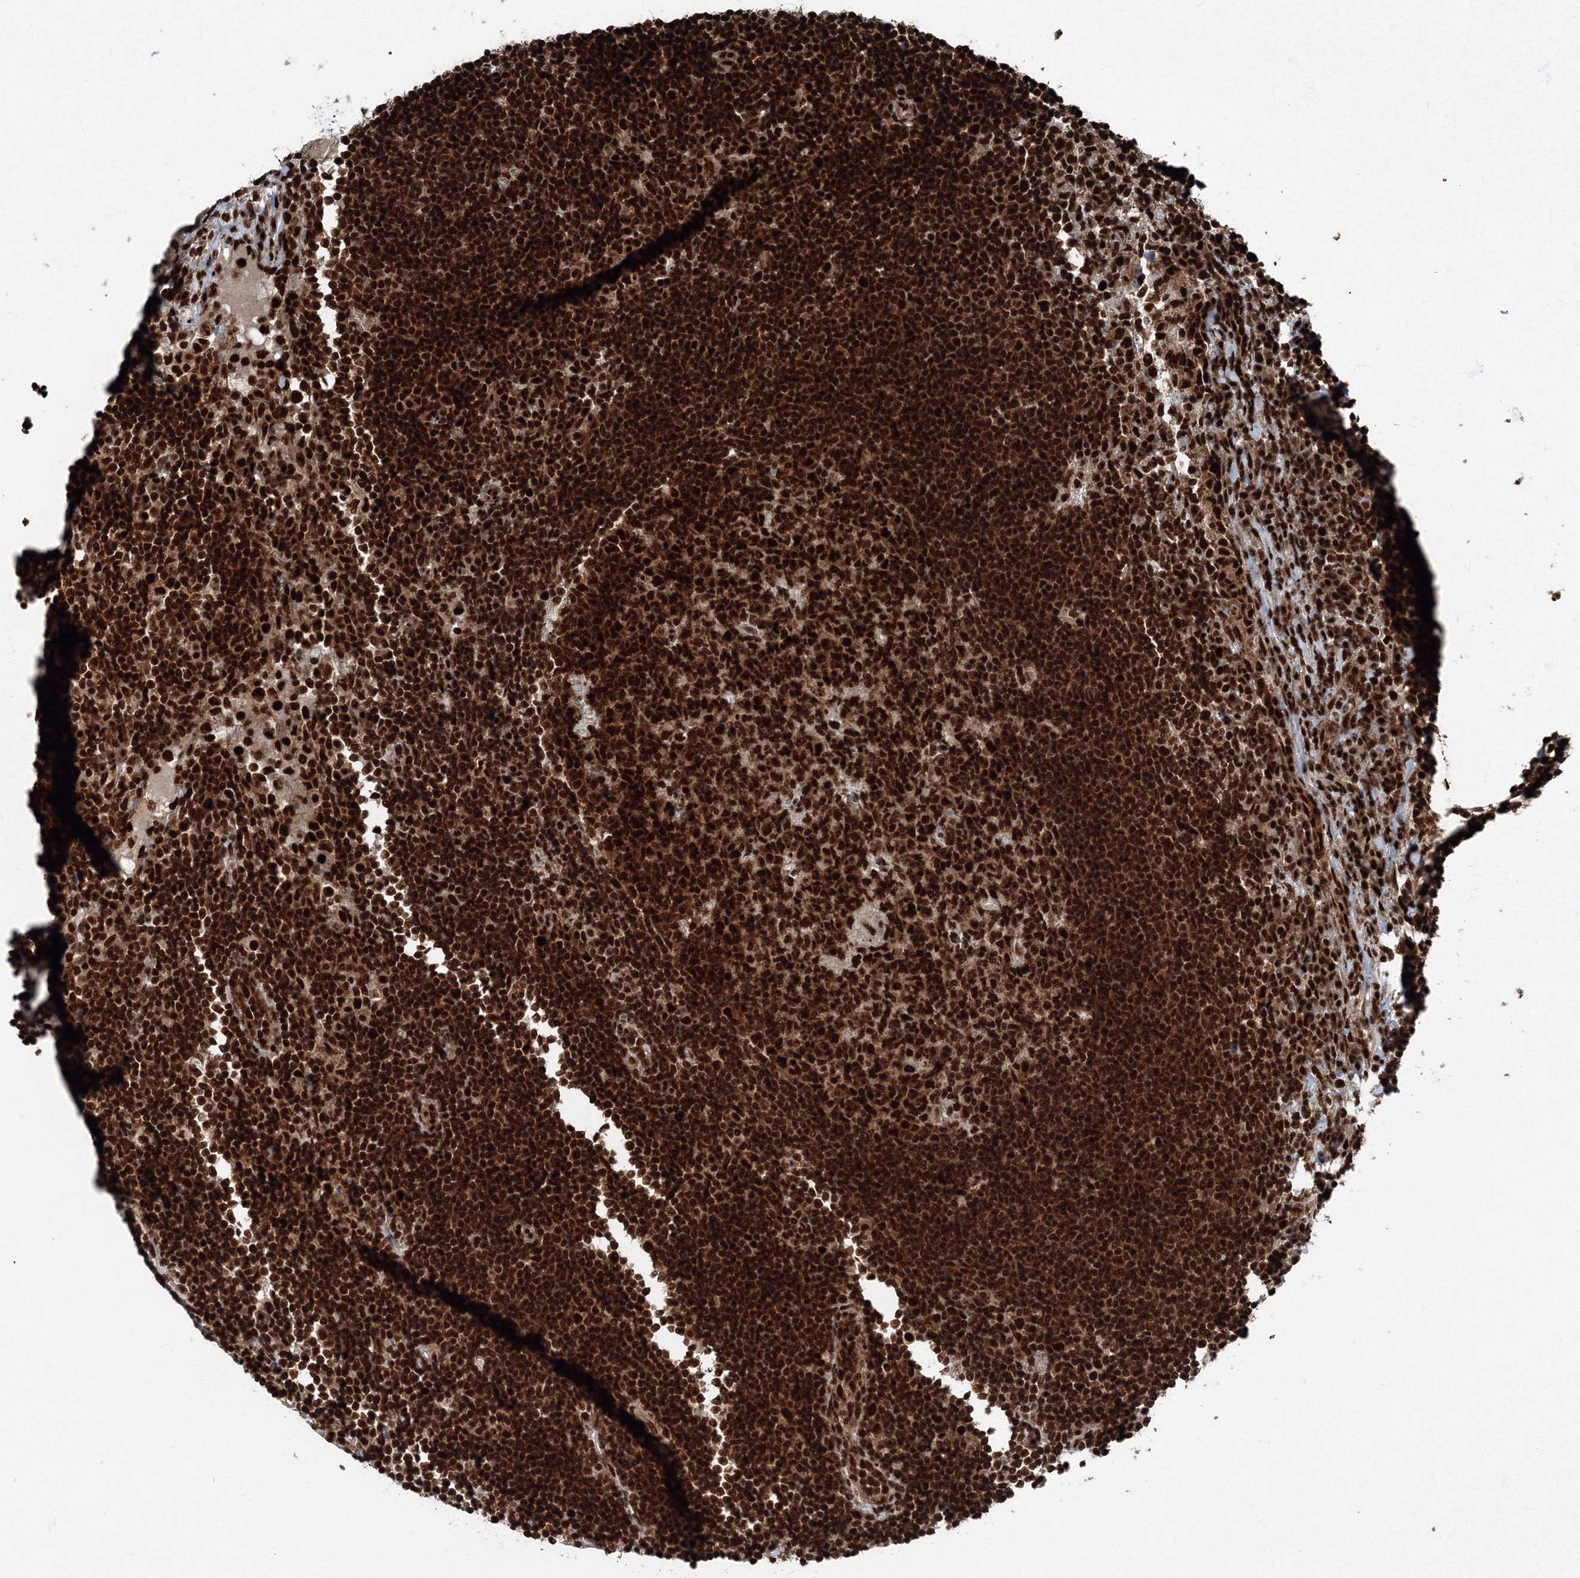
{"staining": {"intensity": "strong", "quantity": ">75%", "location": "nuclear"}, "tissue": "lymph node", "cell_type": "Germinal center cells", "image_type": "normal", "snomed": [{"axis": "morphology", "description": "Normal tissue, NOS"}, {"axis": "topography", "description": "Lymph node"}], "caption": "A photomicrograph of human lymph node stained for a protein exhibits strong nuclear brown staining in germinal center cells. The staining was performed using DAB (3,3'-diaminobenzidine), with brown indicating positive protein expression. Nuclei are stained blue with hematoxylin.", "gene": "SNRPC", "patient": {"sex": "female", "age": 53}}